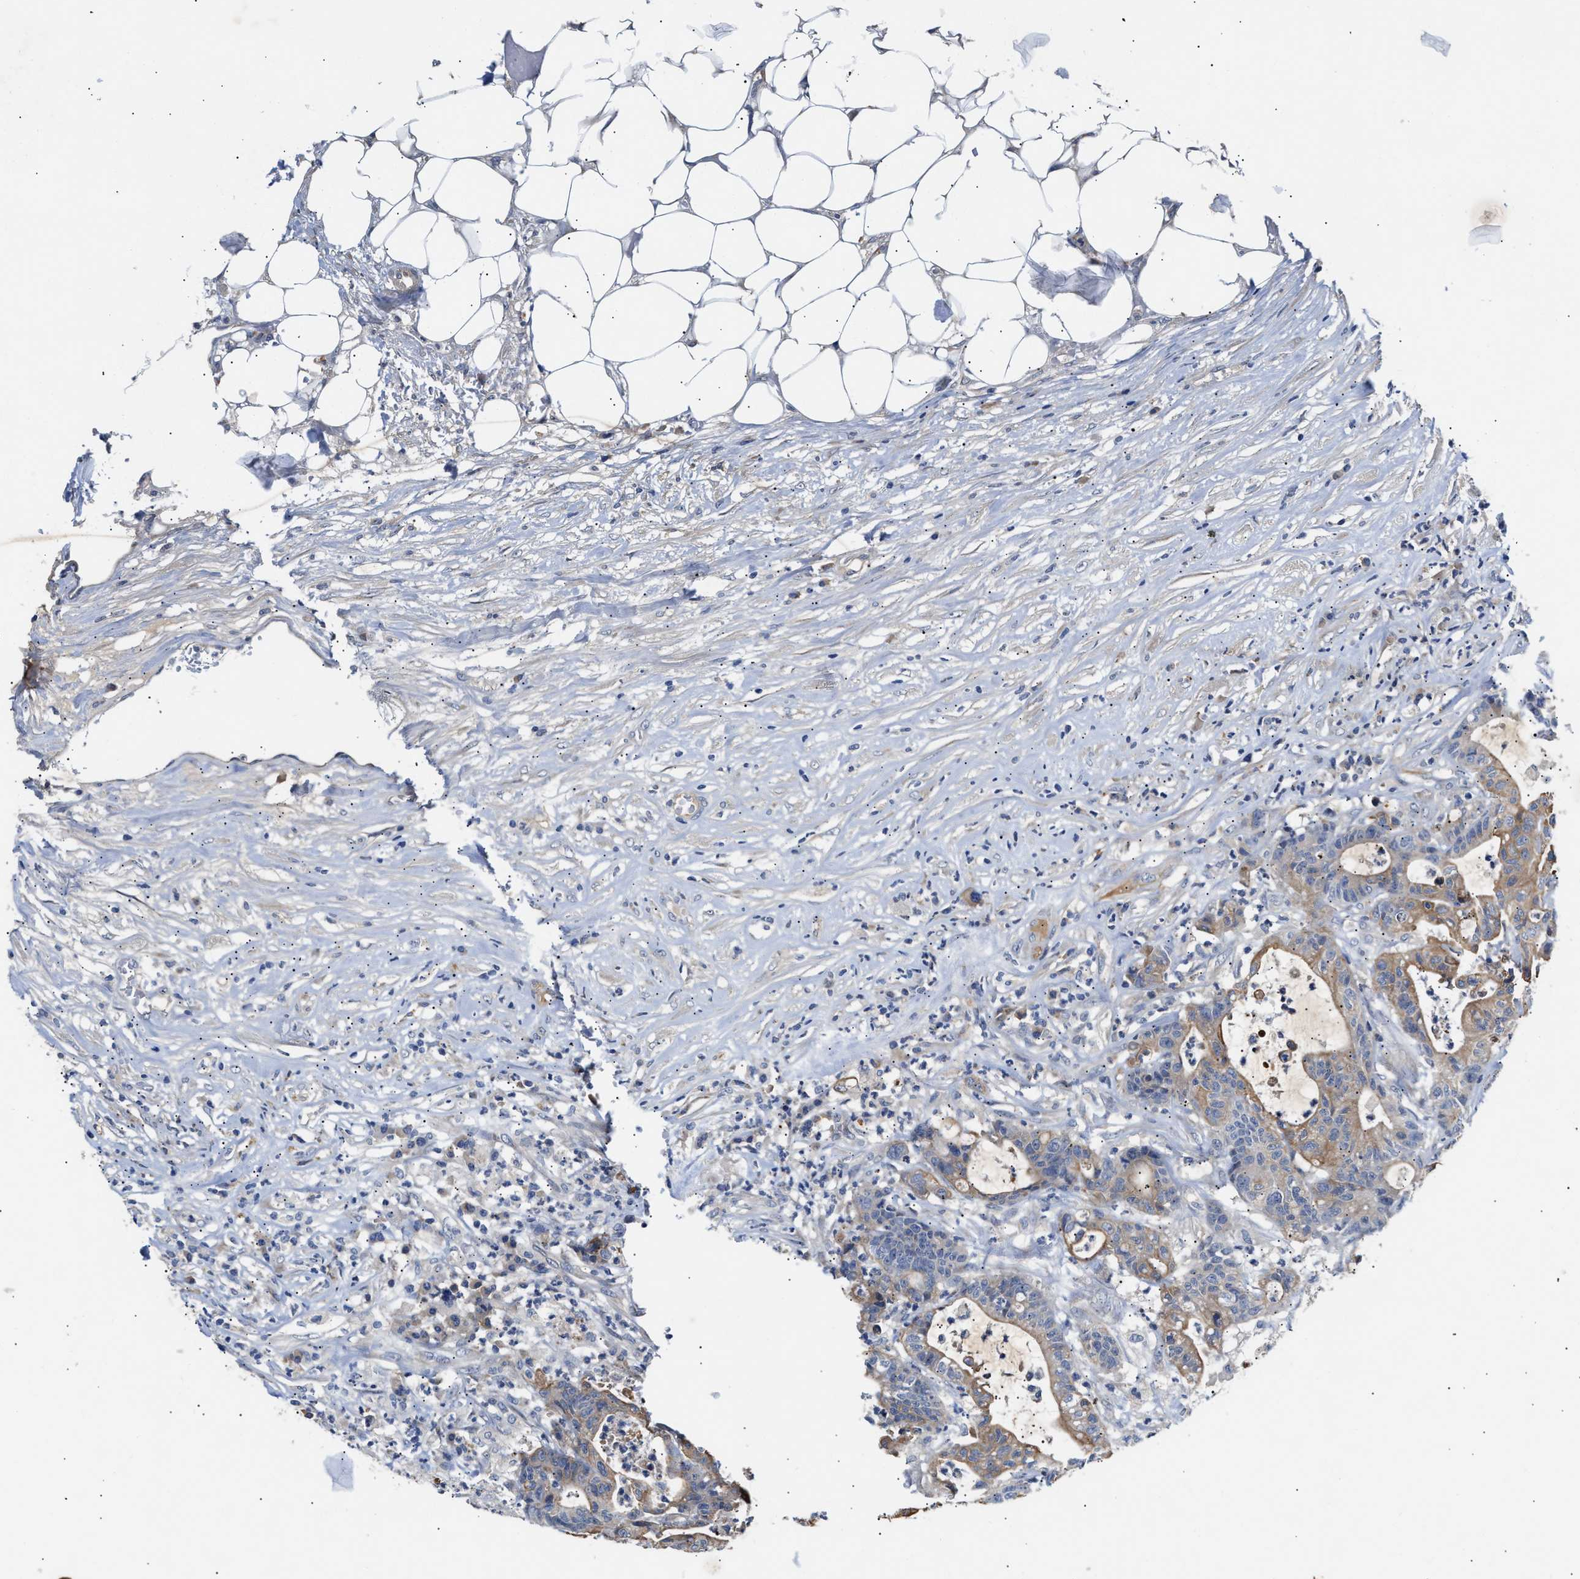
{"staining": {"intensity": "weak", "quantity": ">75%", "location": "cytoplasmic/membranous"}, "tissue": "colorectal cancer", "cell_type": "Tumor cells", "image_type": "cancer", "snomed": [{"axis": "morphology", "description": "Adenocarcinoma, NOS"}, {"axis": "topography", "description": "Colon"}], "caption": "Protein expression analysis of colorectal cancer shows weak cytoplasmic/membranous positivity in about >75% of tumor cells.", "gene": "CCDC146", "patient": {"sex": "female", "age": 84}}